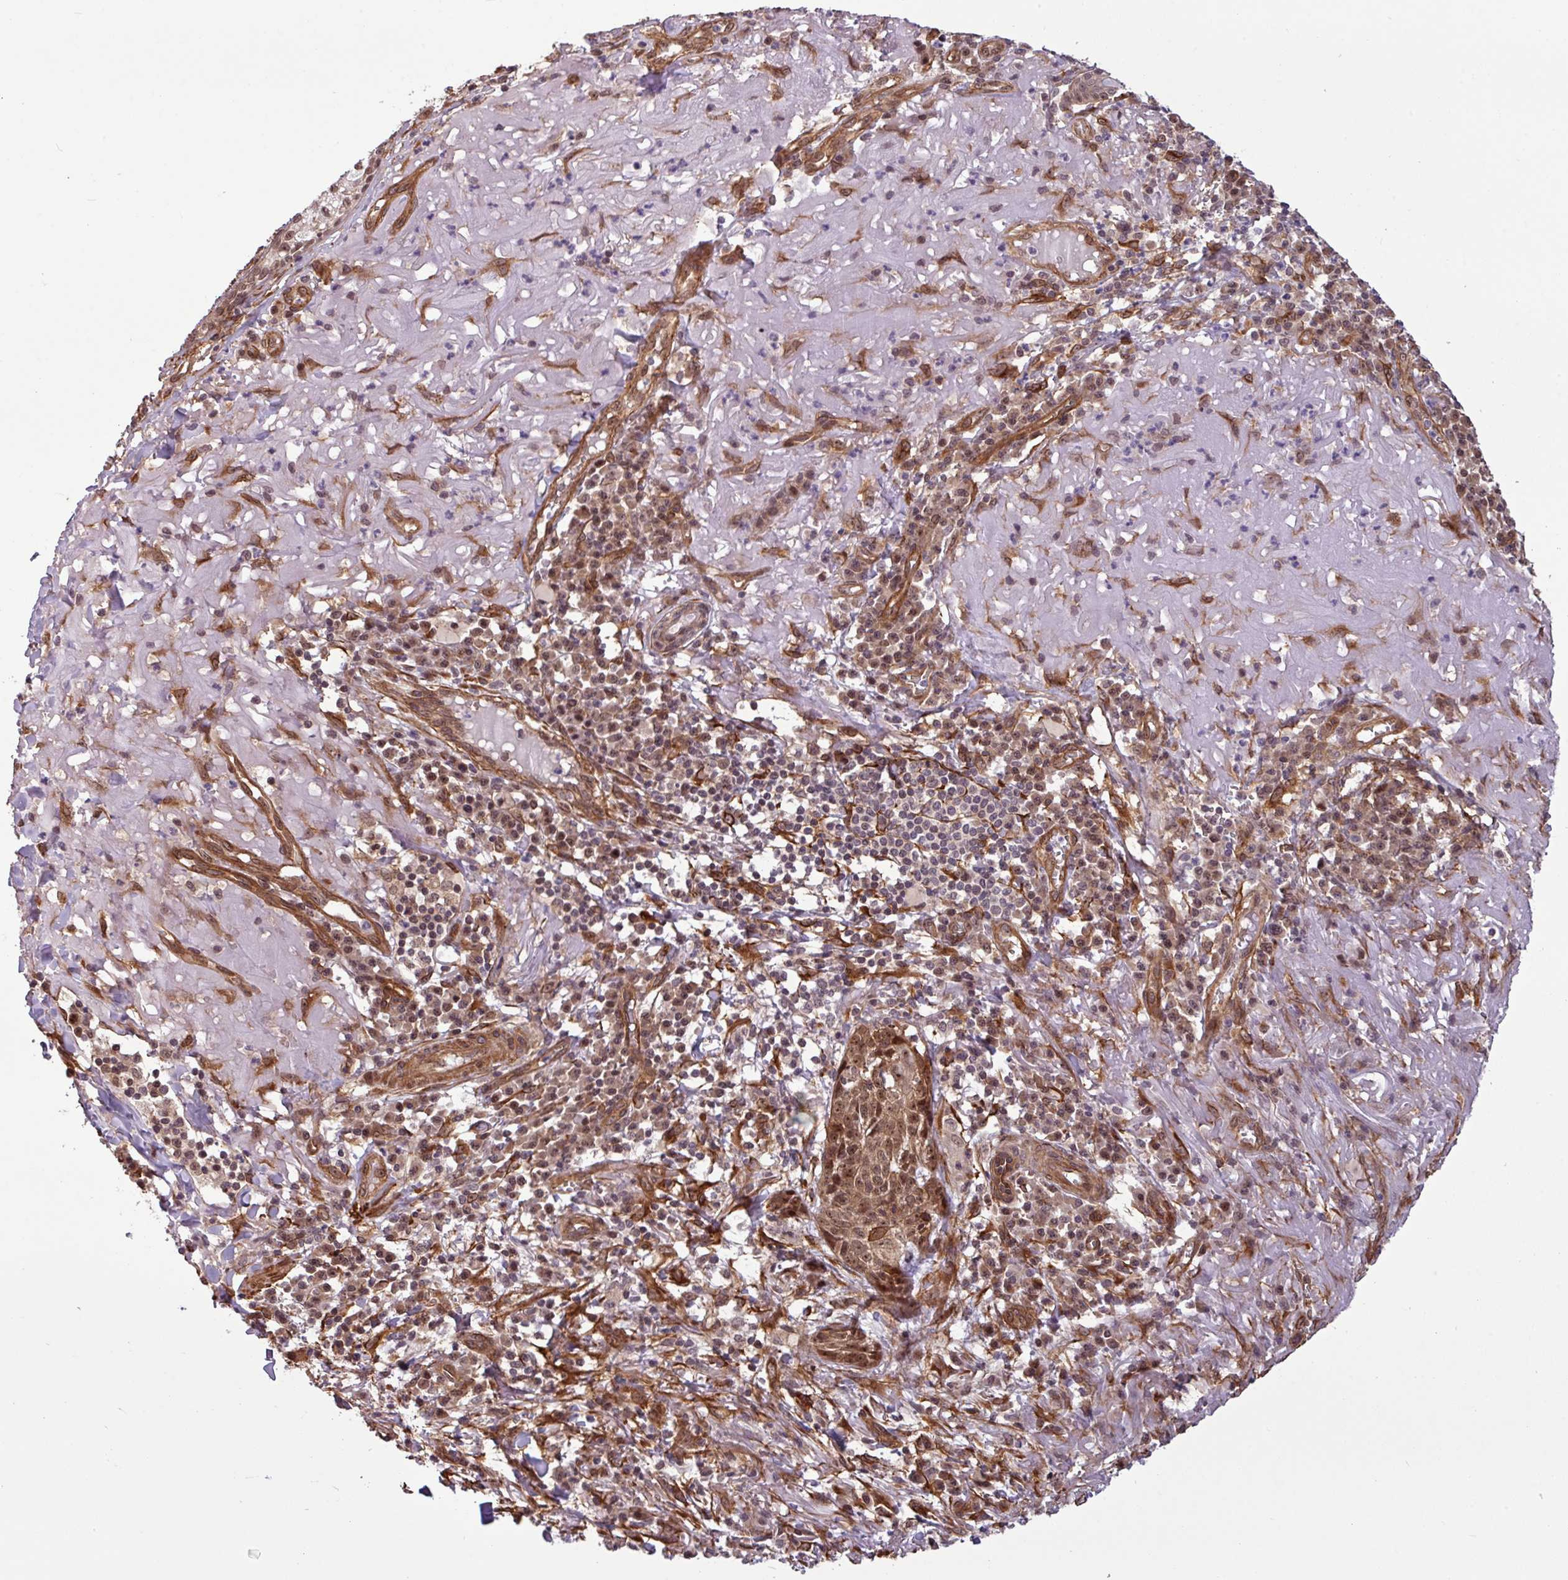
{"staining": {"intensity": "moderate", "quantity": ">75%", "location": "cytoplasmic/membranous,nuclear"}, "tissue": "skin cancer", "cell_type": "Tumor cells", "image_type": "cancer", "snomed": [{"axis": "morphology", "description": "Basal cell carcinoma"}, {"axis": "topography", "description": "Skin"}], "caption": "Immunohistochemistry (IHC) (DAB) staining of human skin basal cell carcinoma reveals moderate cytoplasmic/membranous and nuclear protein staining in approximately >75% of tumor cells.", "gene": "C7orf50", "patient": {"sex": "female", "age": 93}}